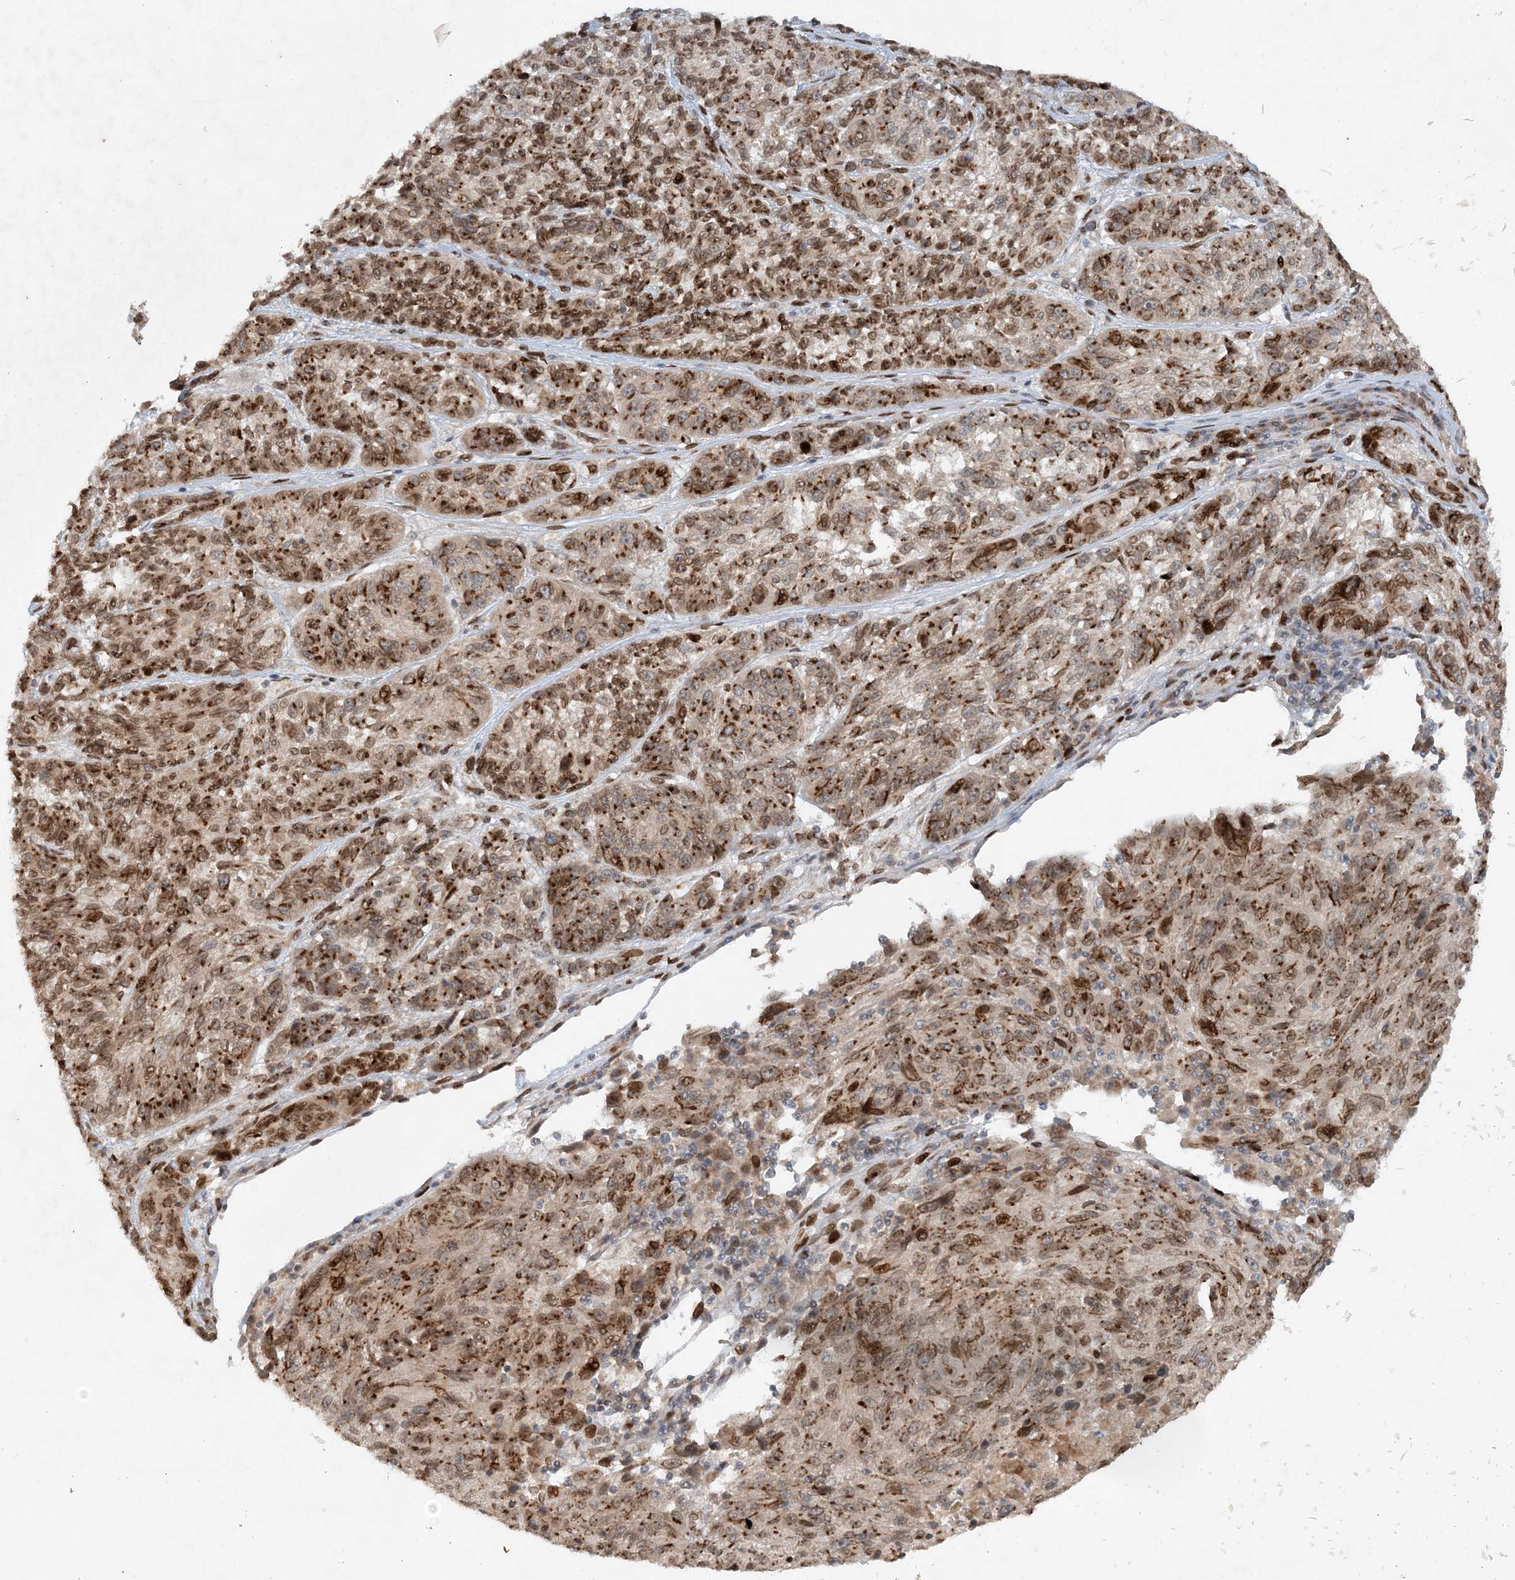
{"staining": {"intensity": "strong", "quantity": "25%-75%", "location": "cytoplasmic/membranous,nuclear"}, "tissue": "melanoma", "cell_type": "Tumor cells", "image_type": "cancer", "snomed": [{"axis": "morphology", "description": "Malignant melanoma, NOS"}, {"axis": "topography", "description": "Skin"}], "caption": "Immunohistochemical staining of melanoma demonstrates high levels of strong cytoplasmic/membranous and nuclear positivity in about 25%-75% of tumor cells. (DAB IHC, brown staining for protein, blue staining for nuclei).", "gene": "SLC35A2", "patient": {"sex": "male", "age": 53}}